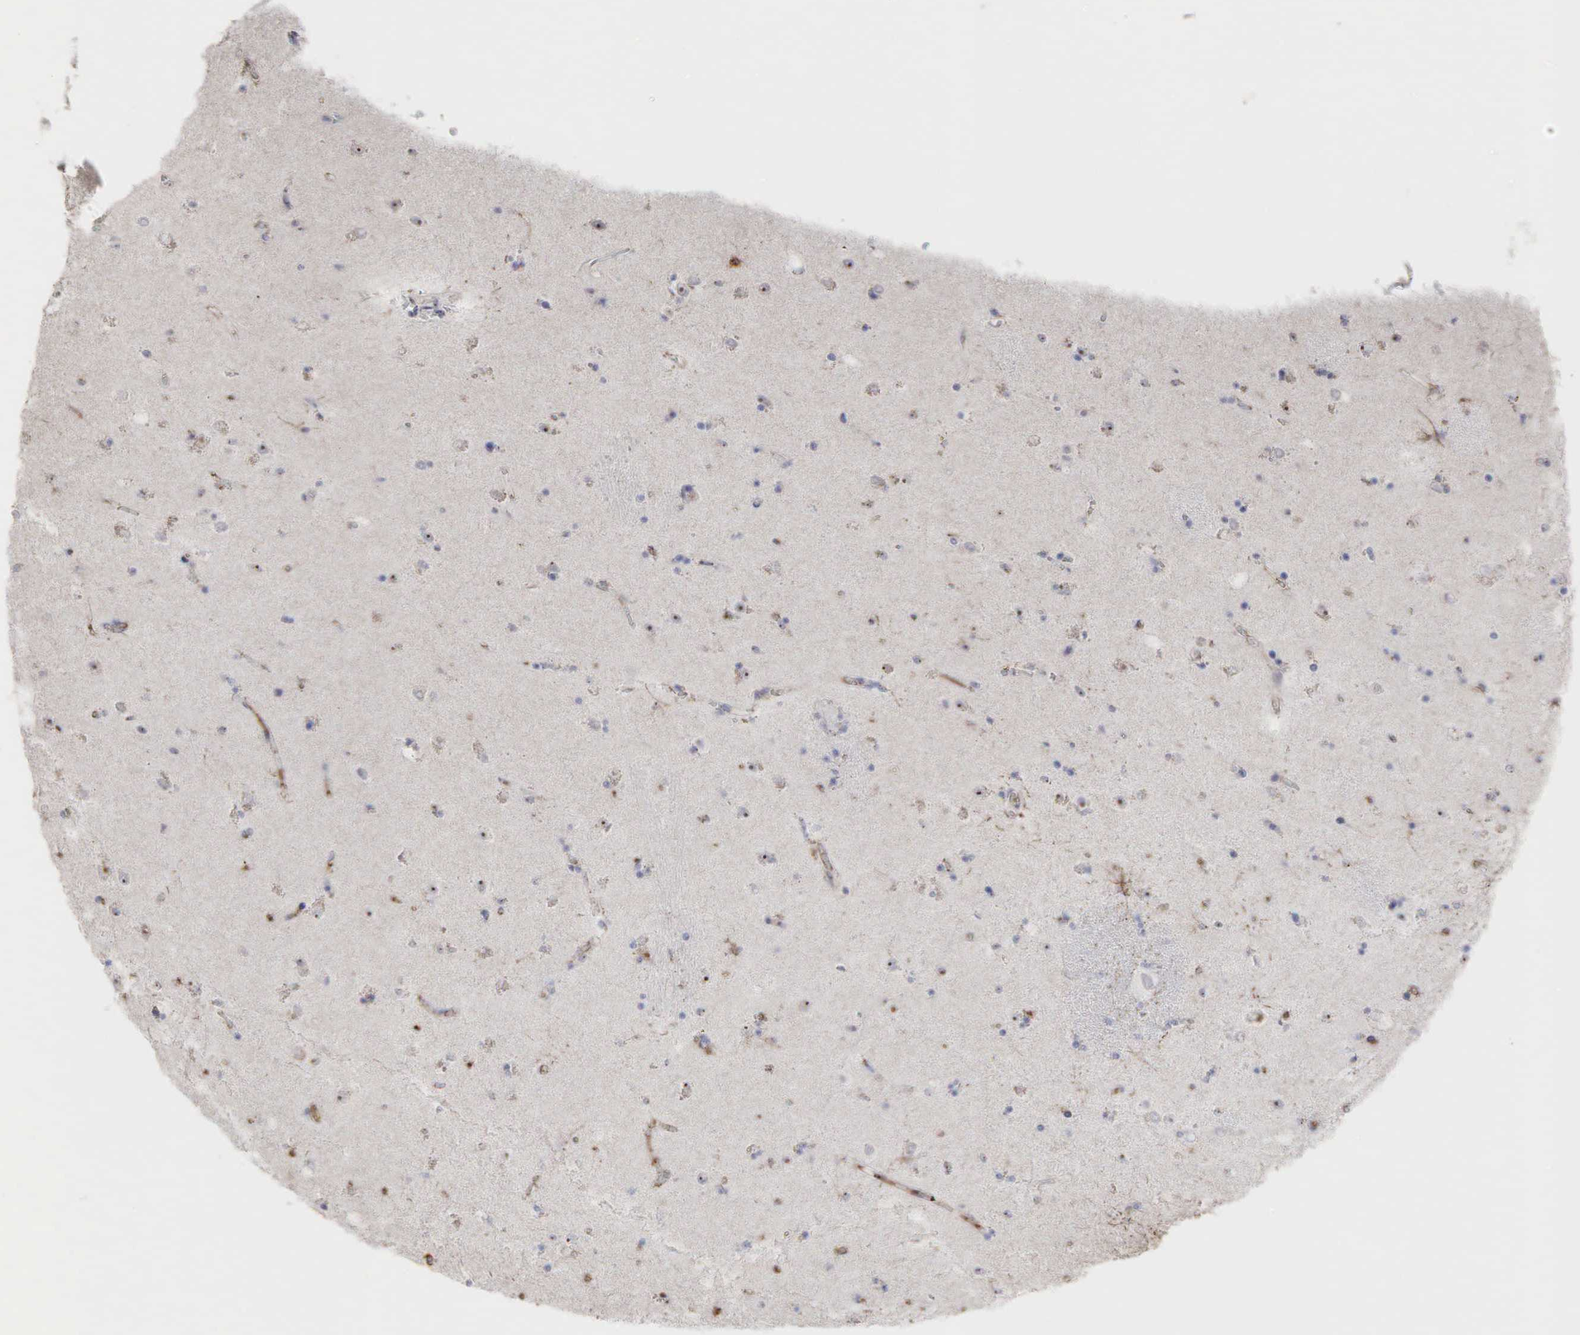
{"staining": {"intensity": "negative", "quantity": "none", "location": "none"}, "tissue": "caudate", "cell_type": "Glial cells", "image_type": "normal", "snomed": [{"axis": "morphology", "description": "Normal tissue, NOS"}, {"axis": "topography", "description": "Lateral ventricle wall"}], "caption": "Glial cells show no significant protein positivity in normal caudate. (Brightfield microscopy of DAB immunohistochemistry at high magnification).", "gene": "DKC1", "patient": {"sex": "female", "age": 54}}